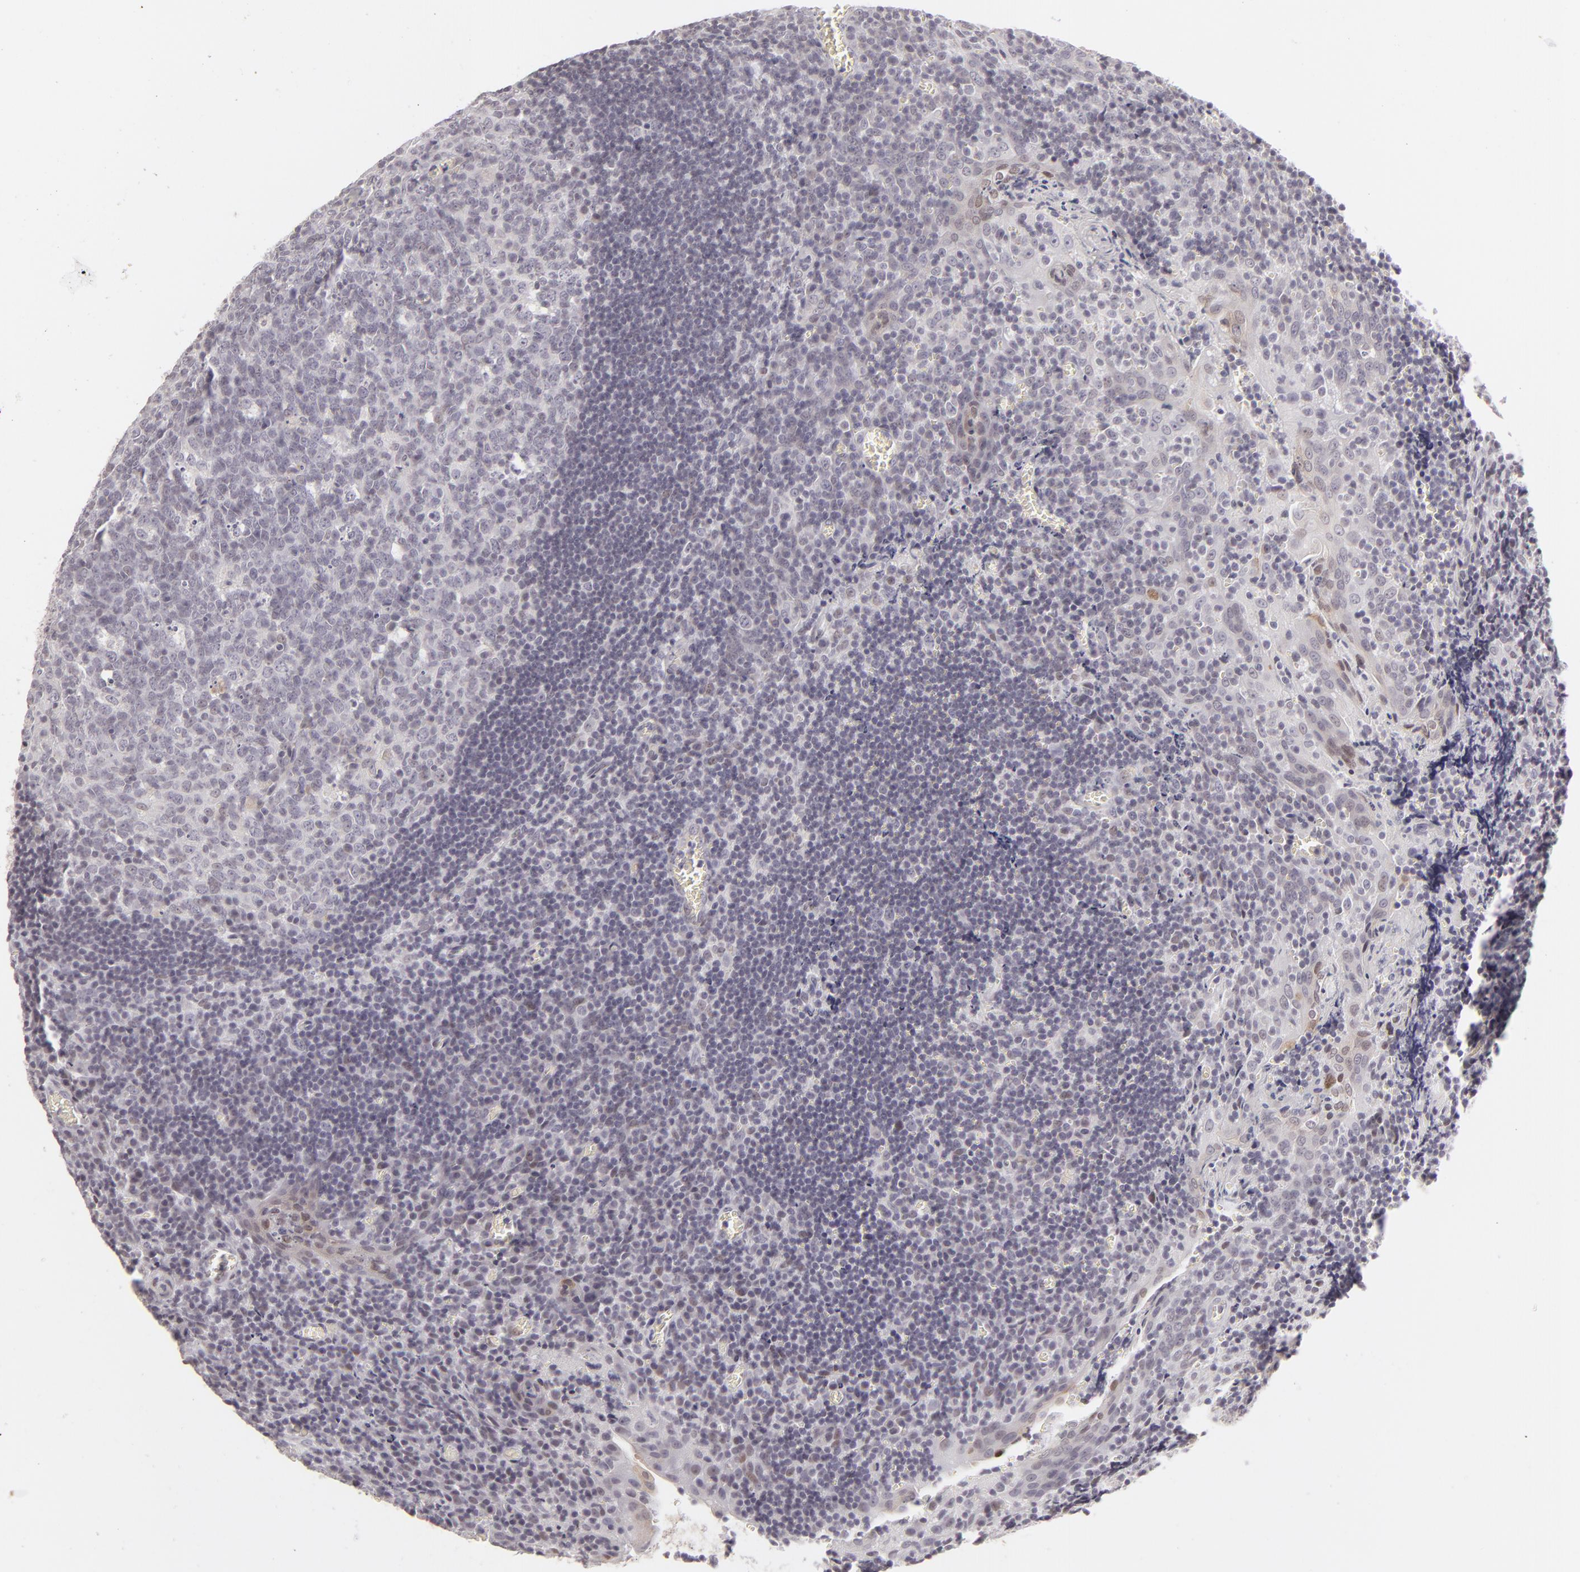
{"staining": {"intensity": "negative", "quantity": "none", "location": "none"}, "tissue": "tonsil", "cell_type": "Germinal center cells", "image_type": "normal", "snomed": [{"axis": "morphology", "description": "Normal tissue, NOS"}, {"axis": "topography", "description": "Tonsil"}], "caption": "Immunohistochemical staining of unremarkable human tonsil reveals no significant expression in germinal center cells. Nuclei are stained in blue.", "gene": "SIX1", "patient": {"sex": "male", "age": 20}}